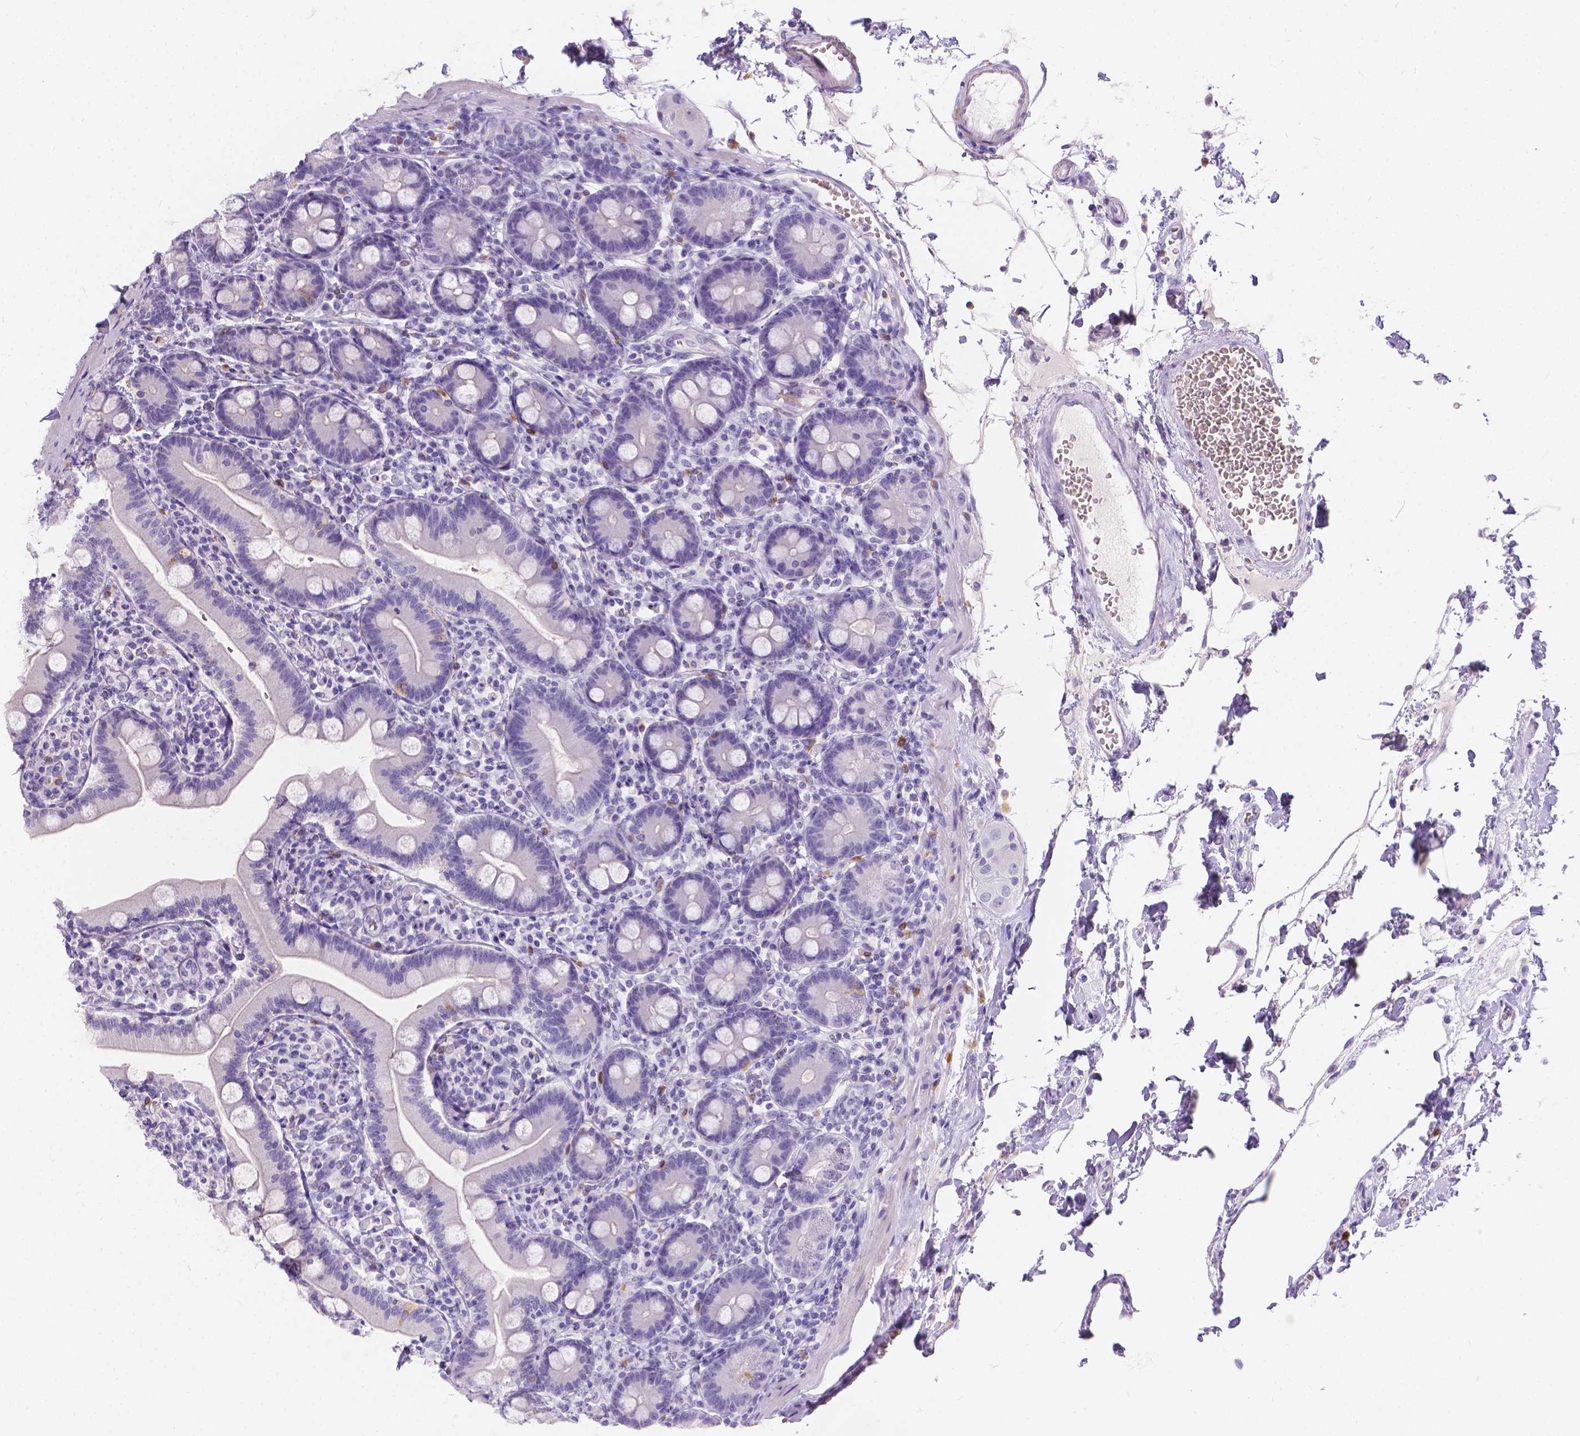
{"staining": {"intensity": "negative", "quantity": "none", "location": "none"}, "tissue": "duodenum", "cell_type": "Glandular cells", "image_type": "normal", "snomed": [{"axis": "morphology", "description": "Normal tissue, NOS"}, {"axis": "topography", "description": "Duodenum"}], "caption": "Protein analysis of unremarkable duodenum reveals no significant positivity in glandular cells.", "gene": "GNRHR", "patient": {"sex": "female", "age": 67}}